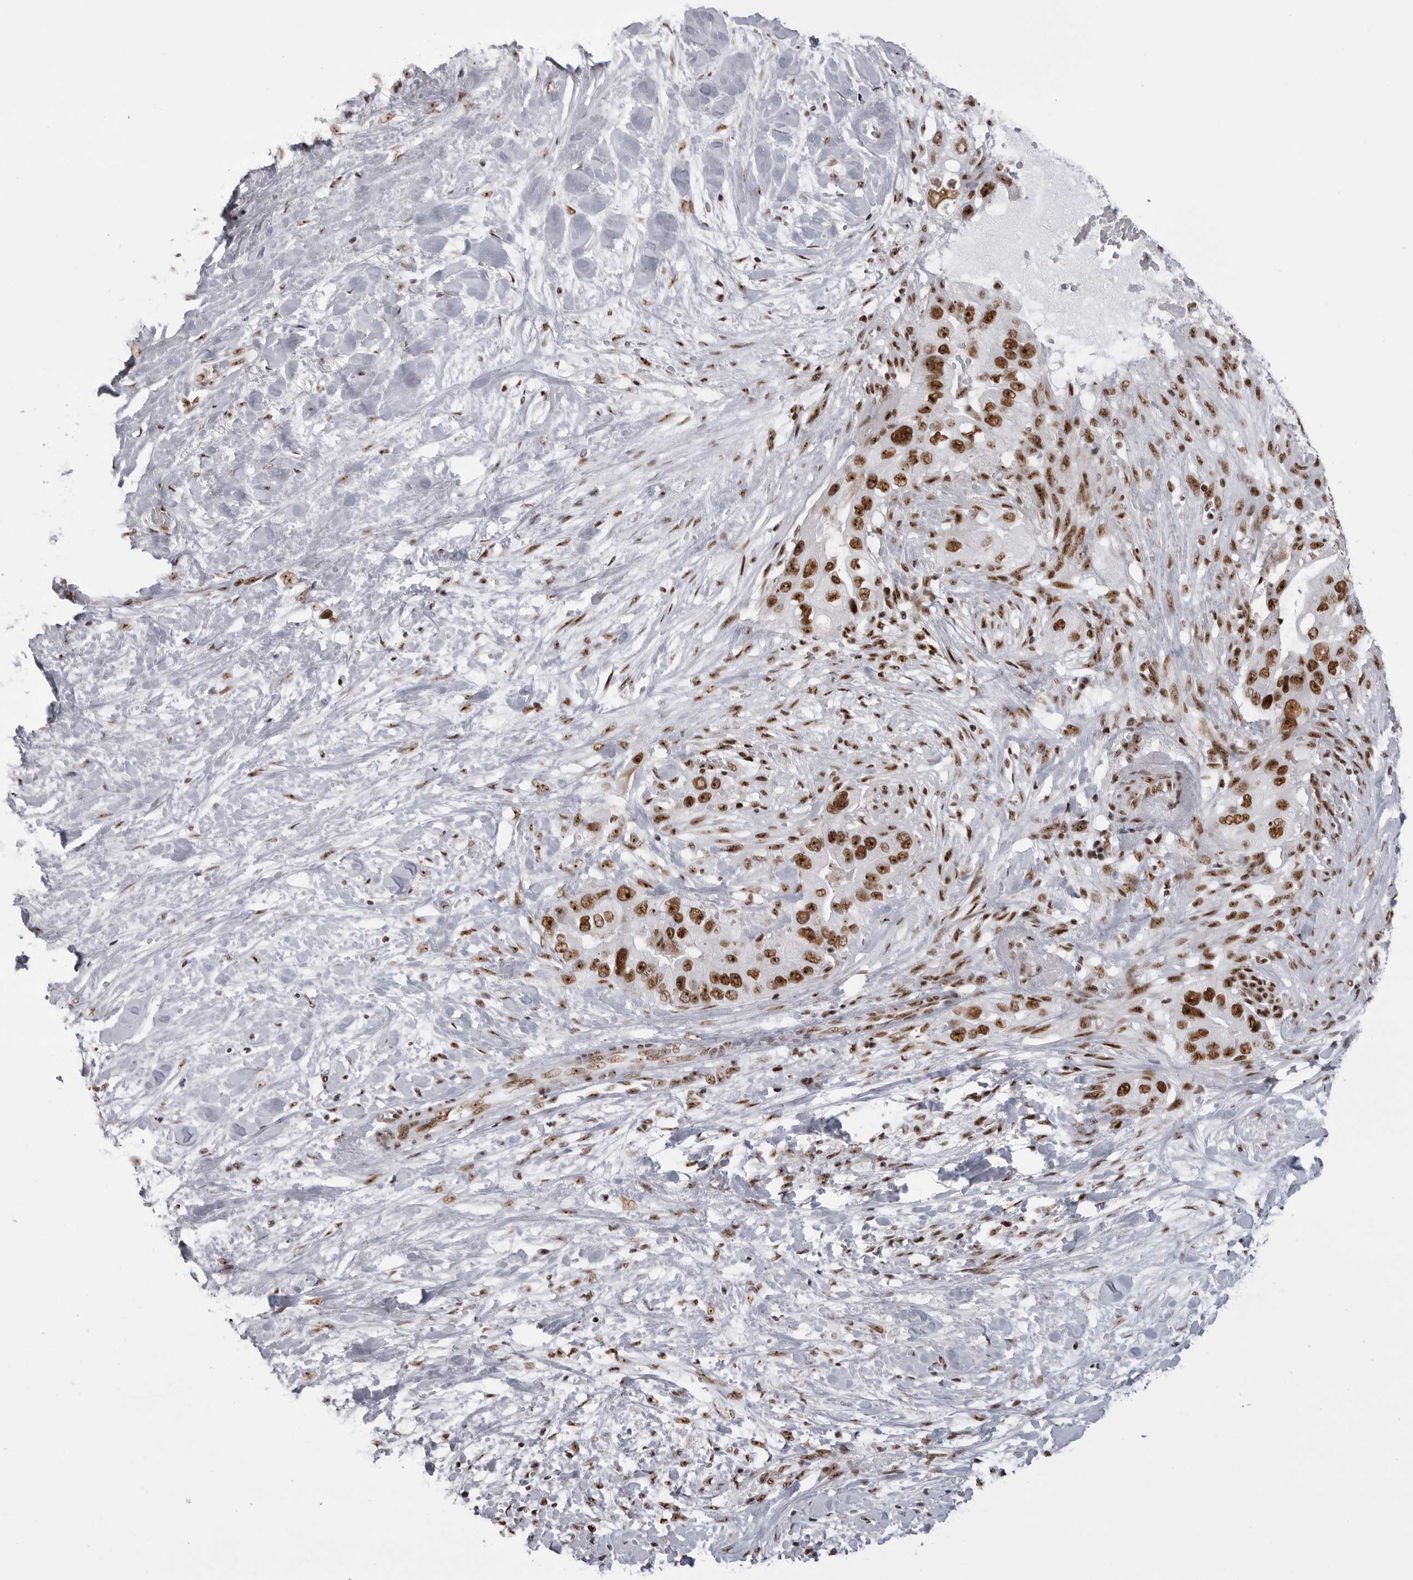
{"staining": {"intensity": "strong", "quantity": ">75%", "location": "nuclear"}, "tissue": "pancreatic cancer", "cell_type": "Tumor cells", "image_type": "cancer", "snomed": [{"axis": "morphology", "description": "Inflammation, NOS"}, {"axis": "morphology", "description": "Adenocarcinoma, NOS"}, {"axis": "topography", "description": "Pancreas"}], "caption": "Immunohistochemical staining of pancreatic adenocarcinoma shows high levels of strong nuclear protein positivity in about >75% of tumor cells.", "gene": "DHX9", "patient": {"sex": "female", "age": 56}}